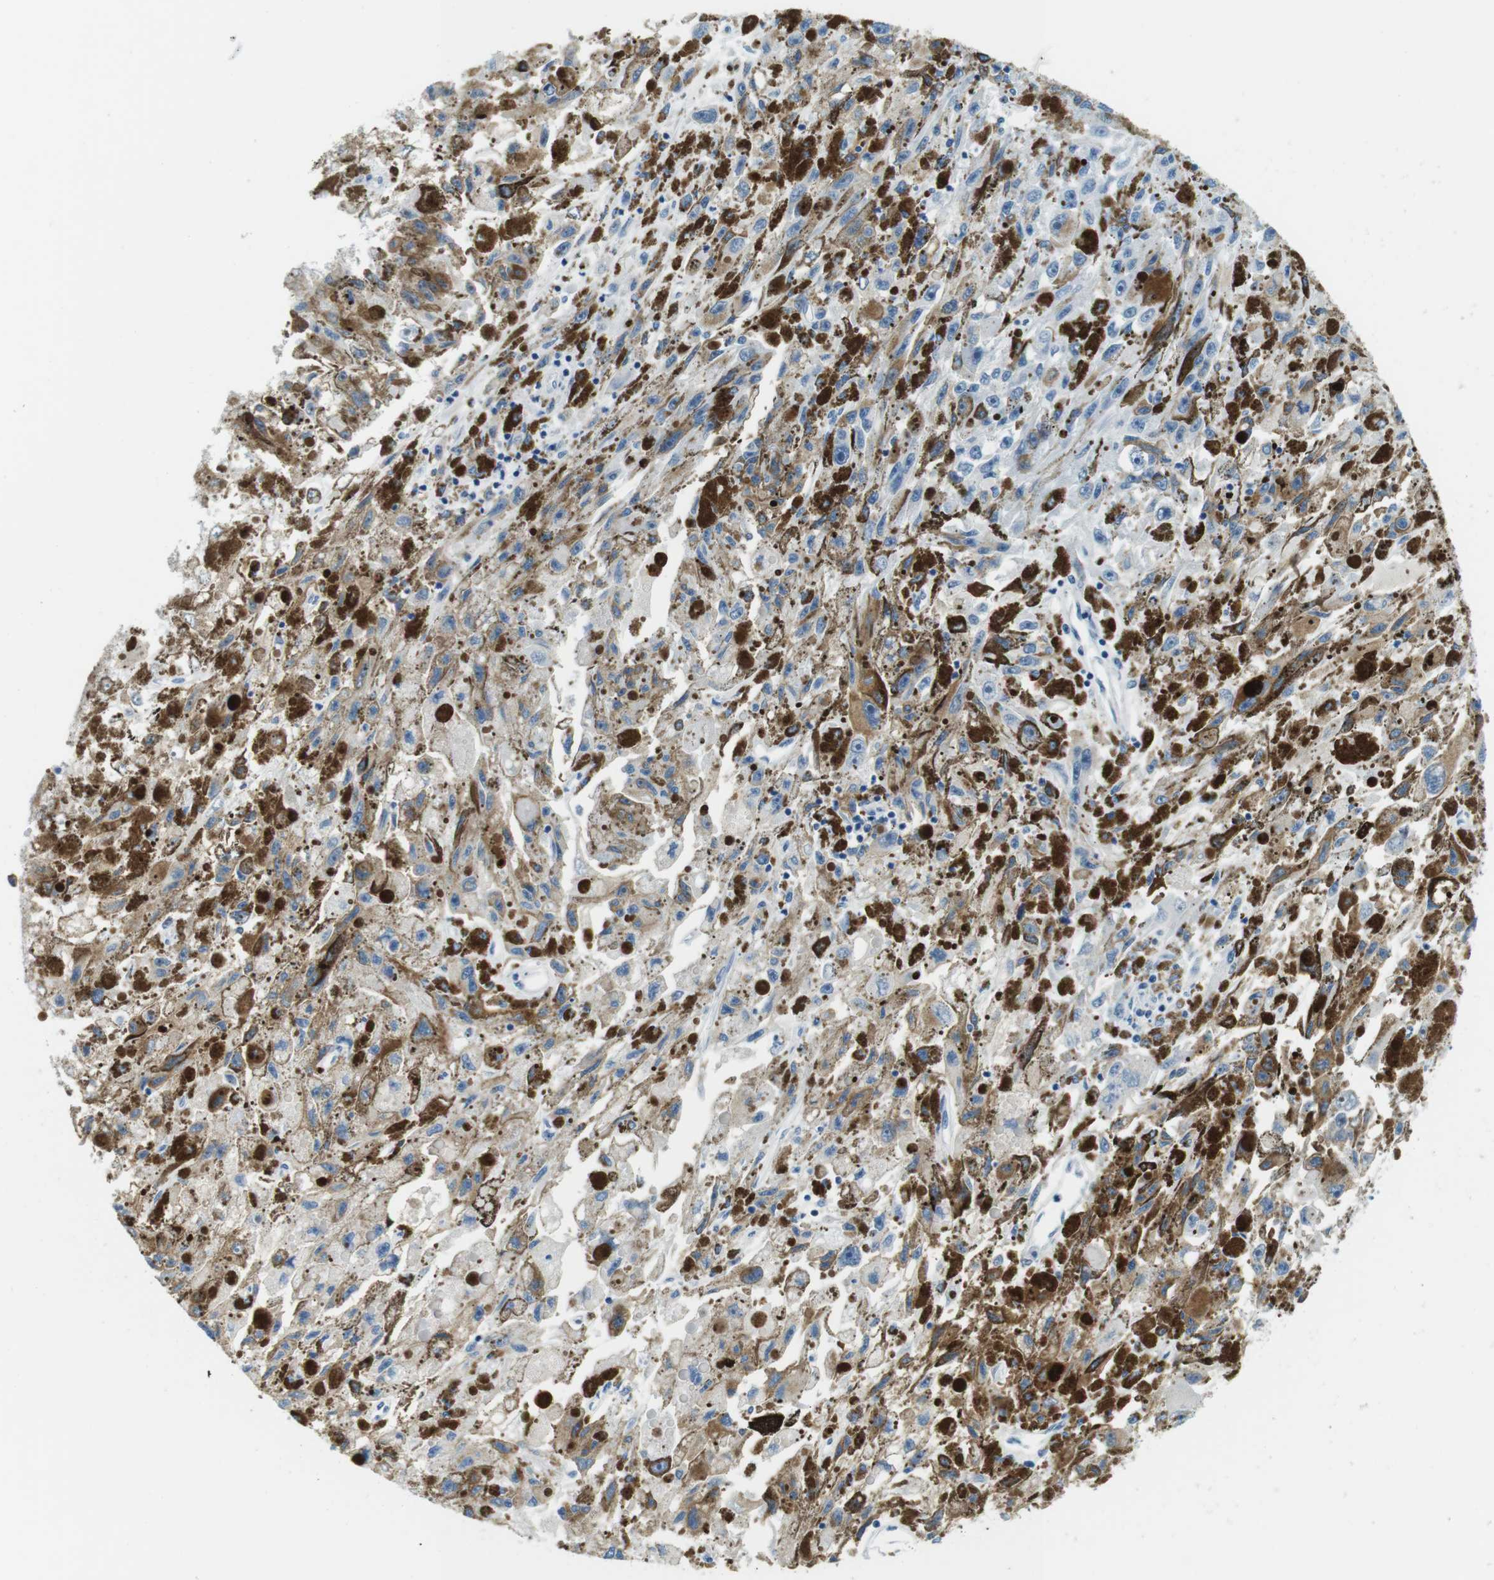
{"staining": {"intensity": "weak", "quantity": "25%-75%", "location": "cytoplasmic/membranous"}, "tissue": "melanoma", "cell_type": "Tumor cells", "image_type": "cancer", "snomed": [{"axis": "morphology", "description": "Malignant melanoma, NOS"}, {"axis": "topography", "description": "Skin"}], "caption": "The photomicrograph exhibits staining of malignant melanoma, revealing weak cytoplasmic/membranous protein positivity (brown color) within tumor cells.", "gene": "TFAP2C", "patient": {"sex": "female", "age": 104}}